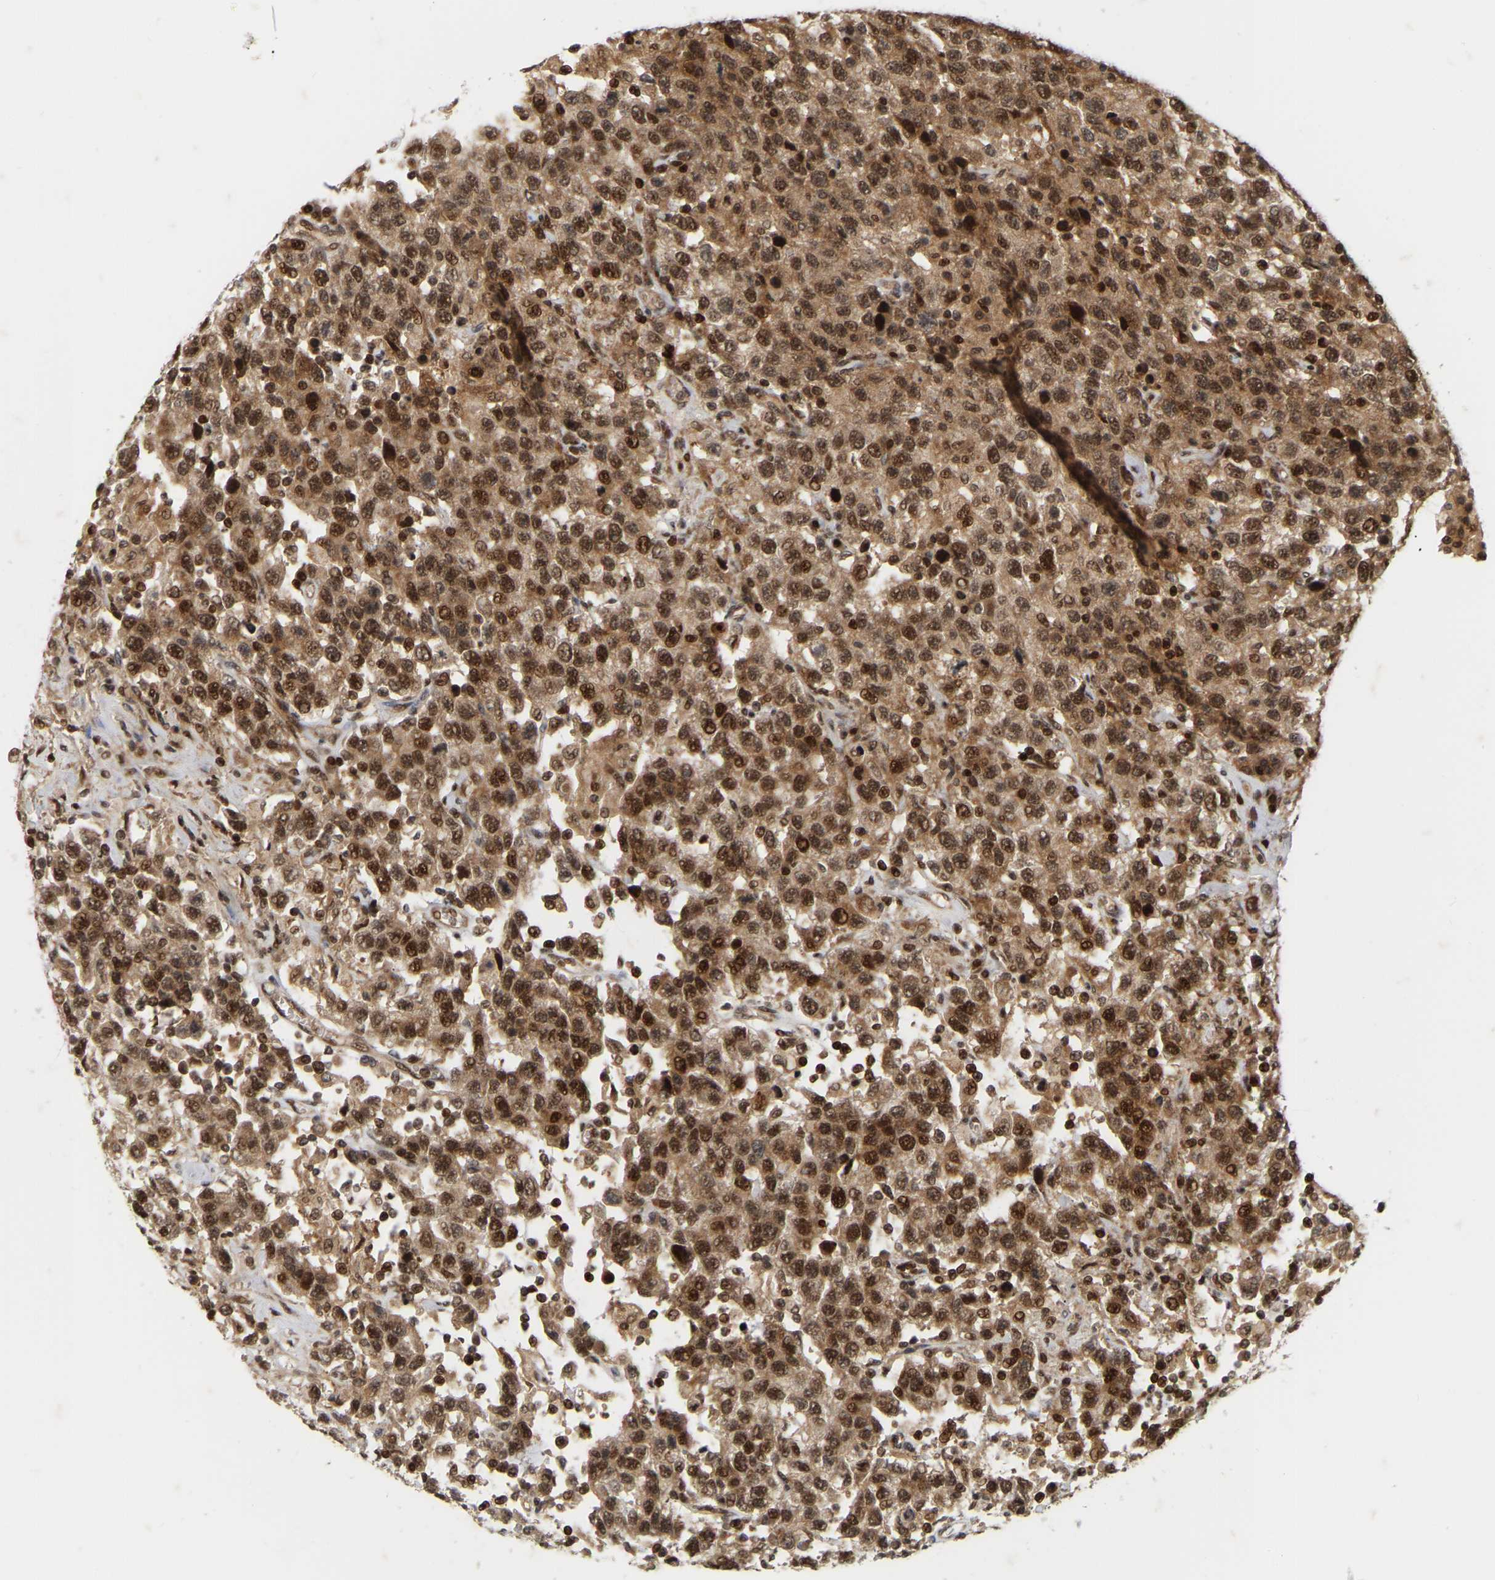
{"staining": {"intensity": "moderate", "quantity": ">75%", "location": "cytoplasmic/membranous,nuclear"}, "tissue": "testis cancer", "cell_type": "Tumor cells", "image_type": "cancer", "snomed": [{"axis": "morphology", "description": "Seminoma, NOS"}, {"axis": "topography", "description": "Testis"}], "caption": "A medium amount of moderate cytoplasmic/membranous and nuclear staining is appreciated in about >75% of tumor cells in seminoma (testis) tissue.", "gene": "NFE2L2", "patient": {"sex": "male", "age": 41}}